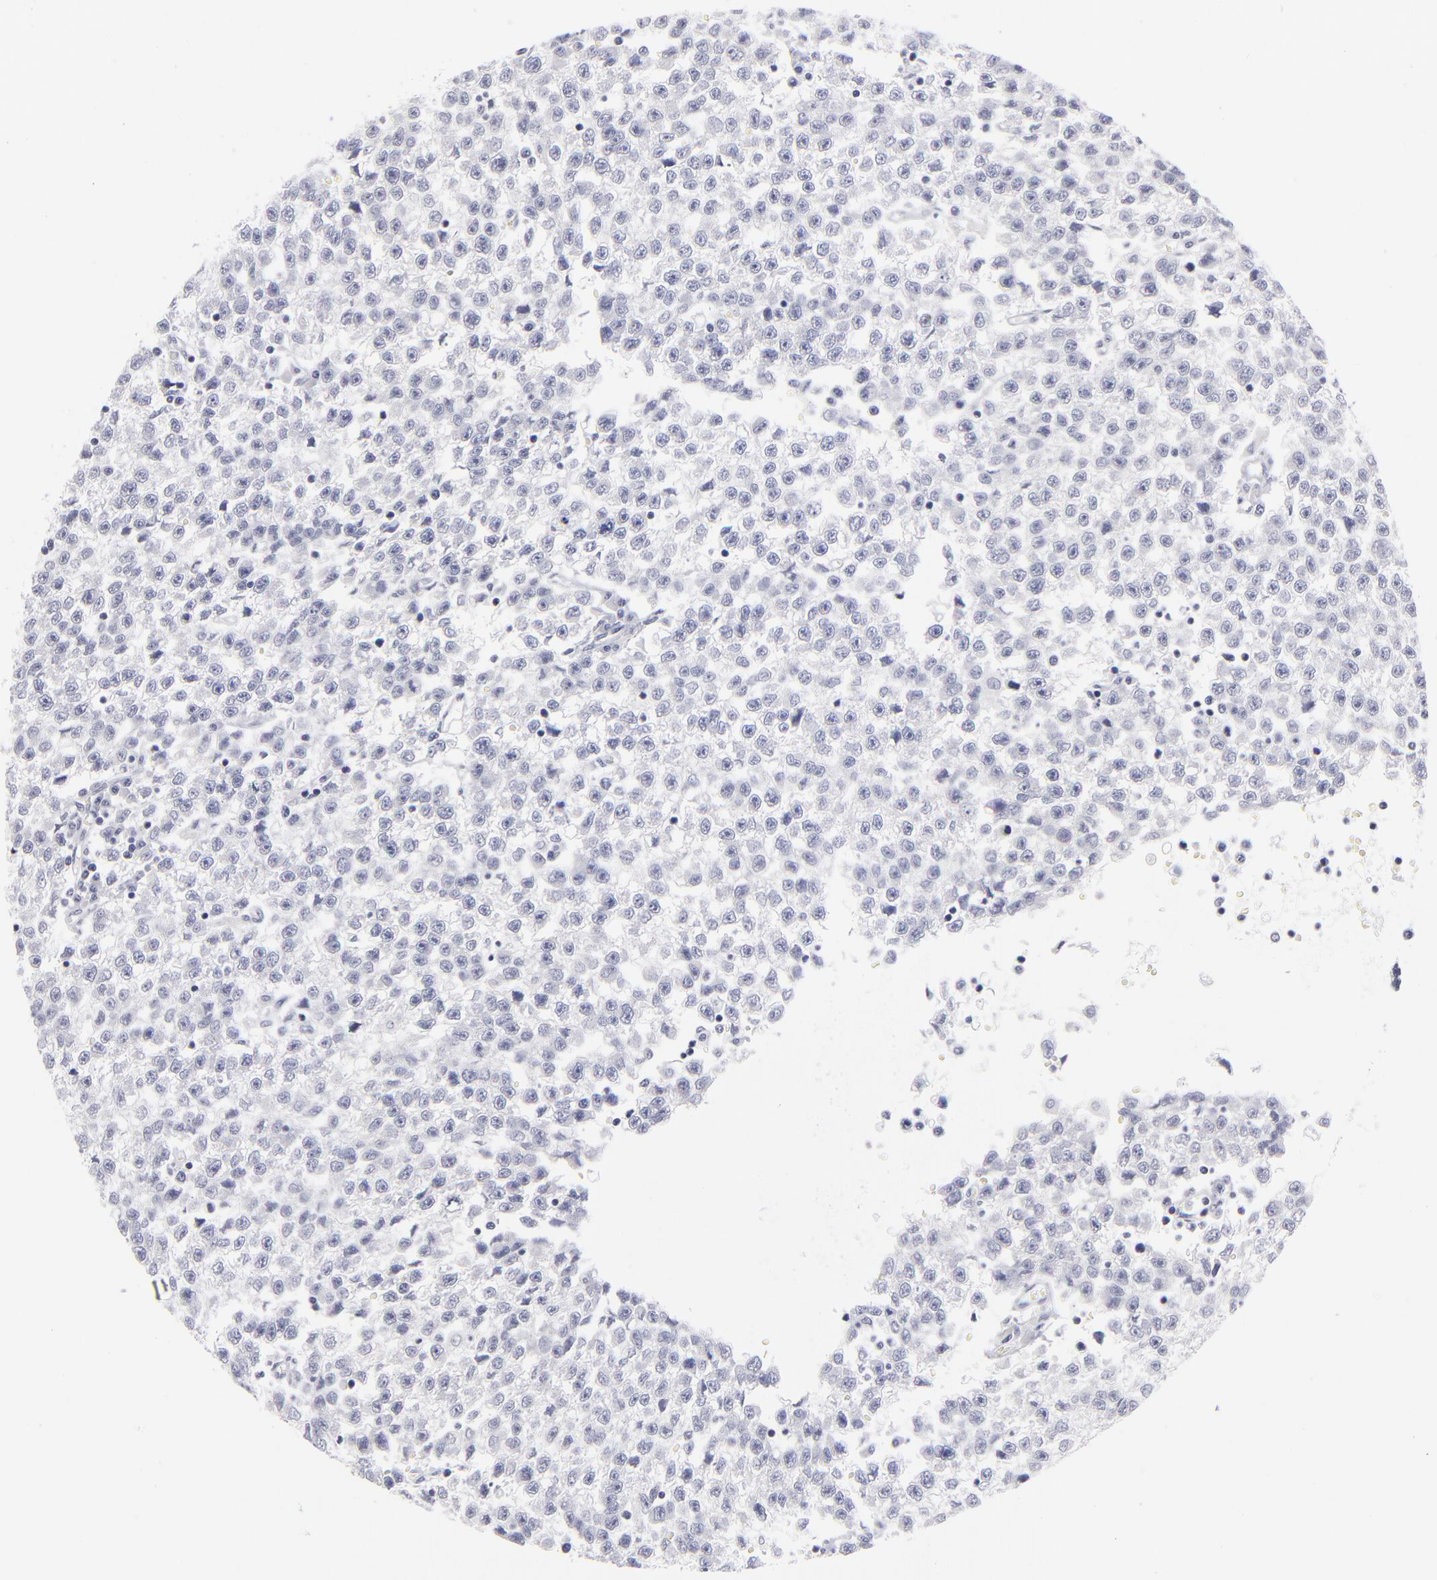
{"staining": {"intensity": "negative", "quantity": "none", "location": "none"}, "tissue": "testis cancer", "cell_type": "Tumor cells", "image_type": "cancer", "snomed": [{"axis": "morphology", "description": "Seminoma, NOS"}, {"axis": "topography", "description": "Testis"}], "caption": "An immunohistochemistry photomicrograph of testis cancer (seminoma) is shown. There is no staining in tumor cells of testis cancer (seminoma).", "gene": "CADM3", "patient": {"sex": "male", "age": 35}}